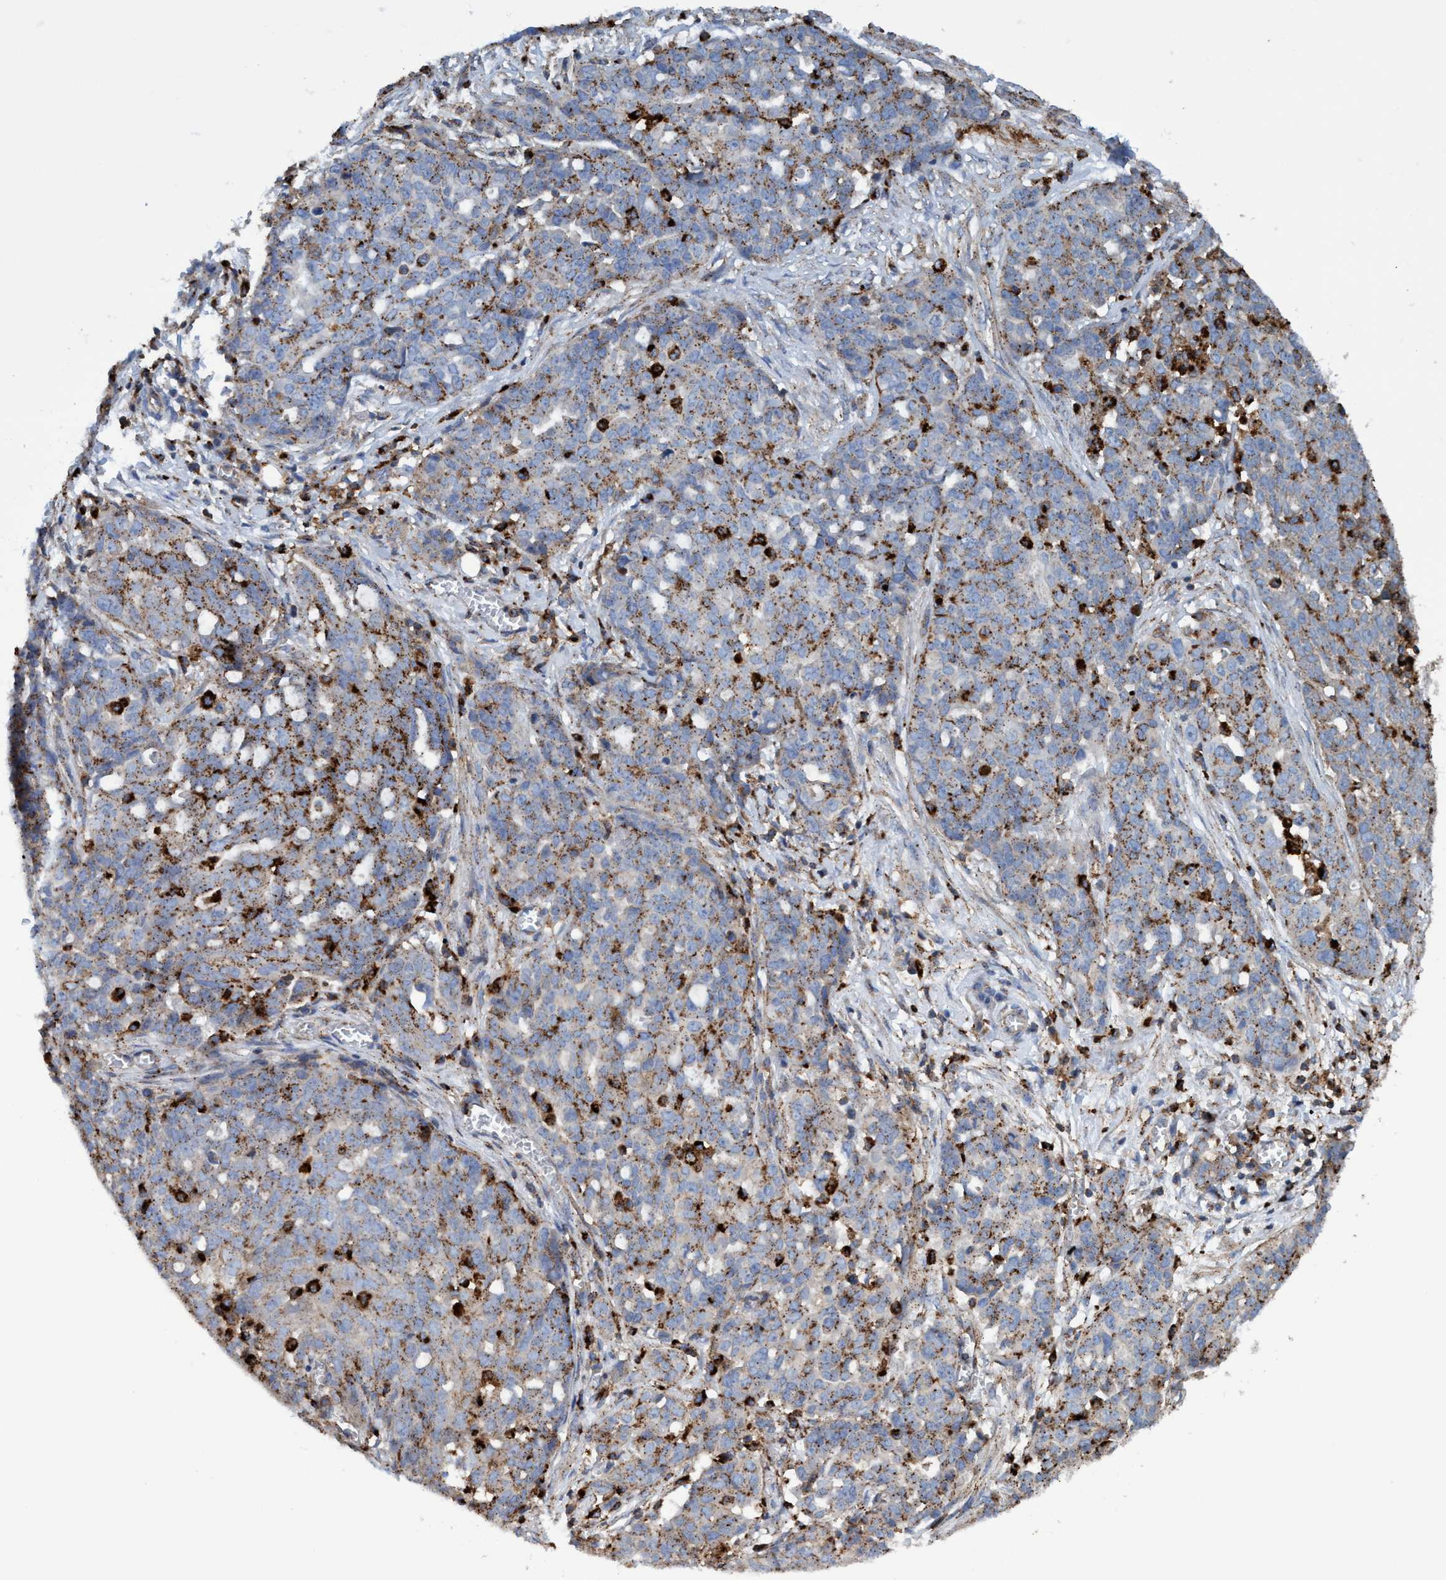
{"staining": {"intensity": "moderate", "quantity": ">75%", "location": "cytoplasmic/membranous"}, "tissue": "ovarian cancer", "cell_type": "Tumor cells", "image_type": "cancer", "snomed": [{"axis": "morphology", "description": "Cystadenocarcinoma, serous, NOS"}, {"axis": "topography", "description": "Soft tissue"}, {"axis": "topography", "description": "Ovary"}], "caption": "Immunohistochemical staining of serous cystadenocarcinoma (ovarian) exhibits medium levels of moderate cytoplasmic/membranous staining in about >75% of tumor cells.", "gene": "TRIM65", "patient": {"sex": "female", "age": 57}}